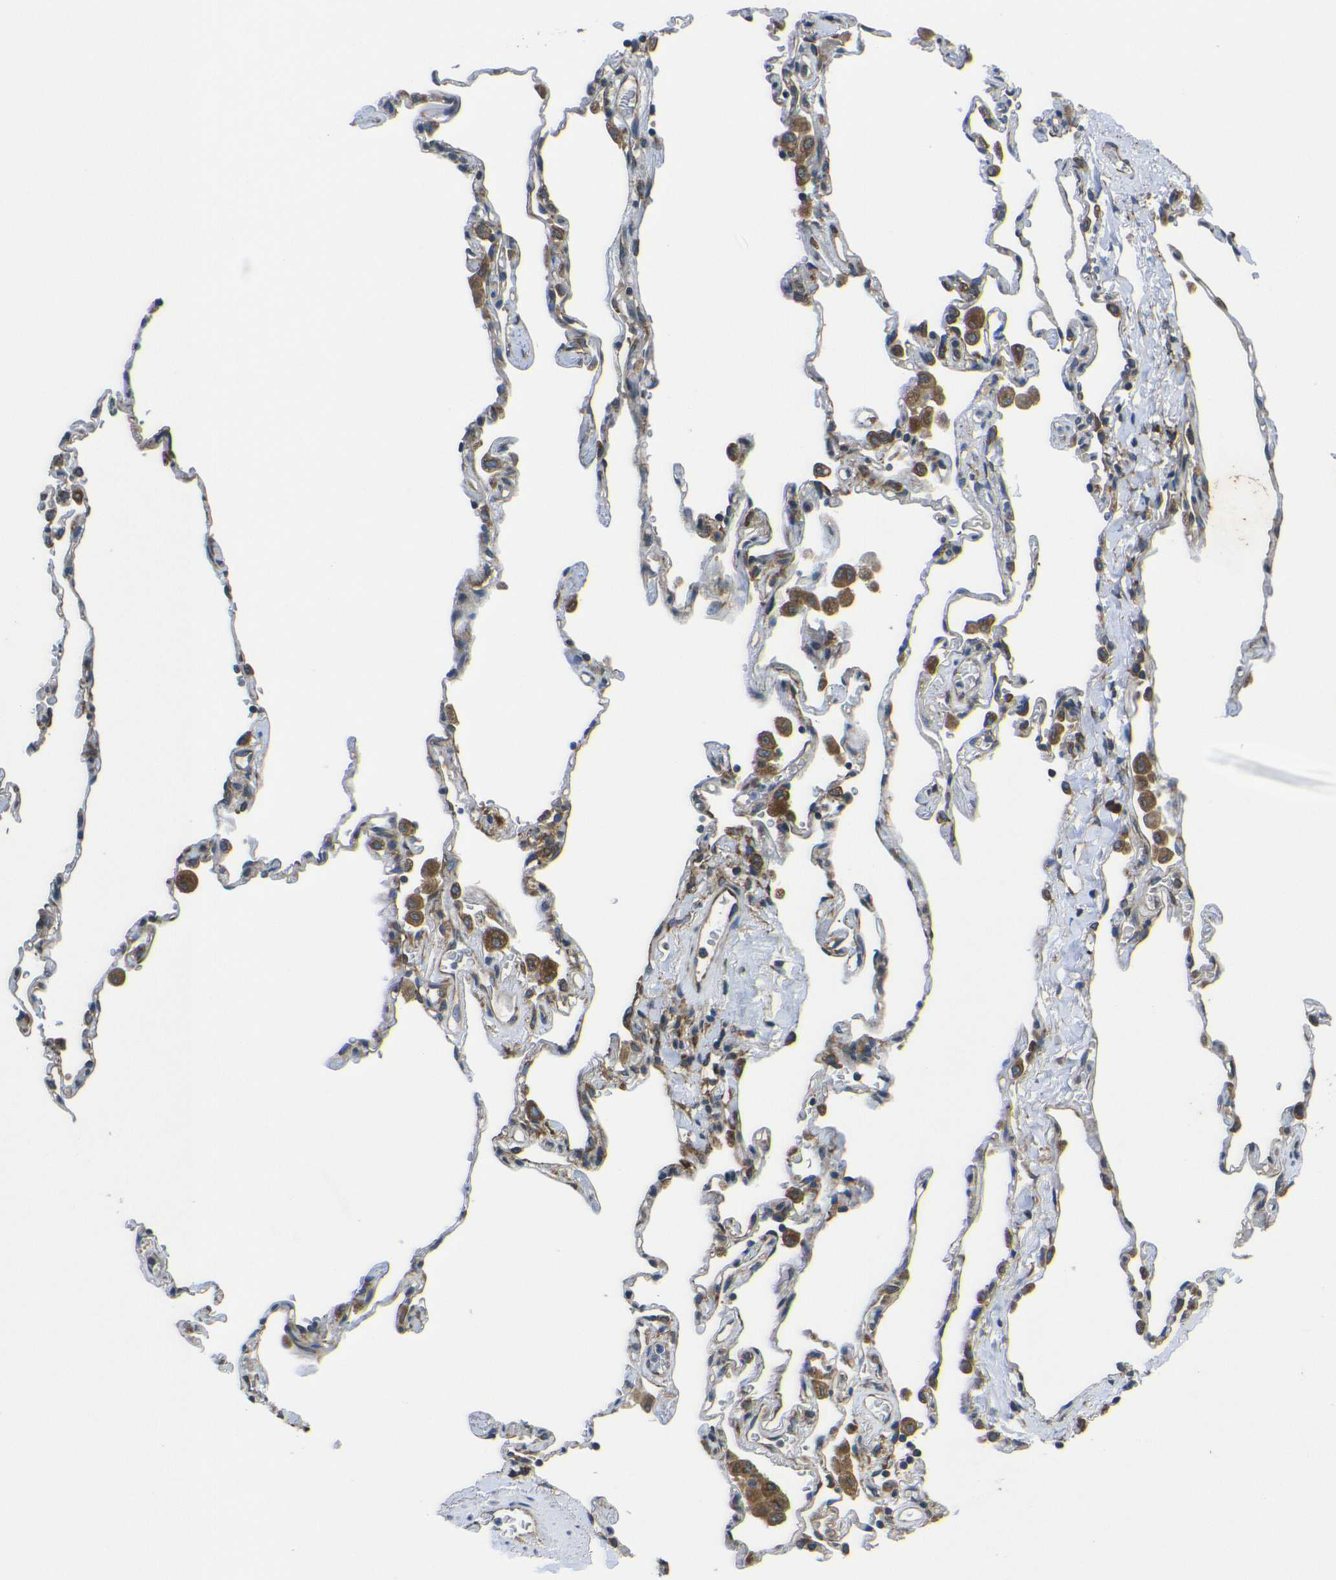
{"staining": {"intensity": "moderate", "quantity": "25%-75%", "location": "cytoplasmic/membranous"}, "tissue": "lung", "cell_type": "Alveolar cells", "image_type": "normal", "snomed": [{"axis": "morphology", "description": "Normal tissue, NOS"}, {"axis": "topography", "description": "Lung"}], "caption": "IHC of unremarkable human lung shows medium levels of moderate cytoplasmic/membranous staining in about 25%-75% of alveolar cells.", "gene": "RPSA", "patient": {"sex": "male", "age": 59}}